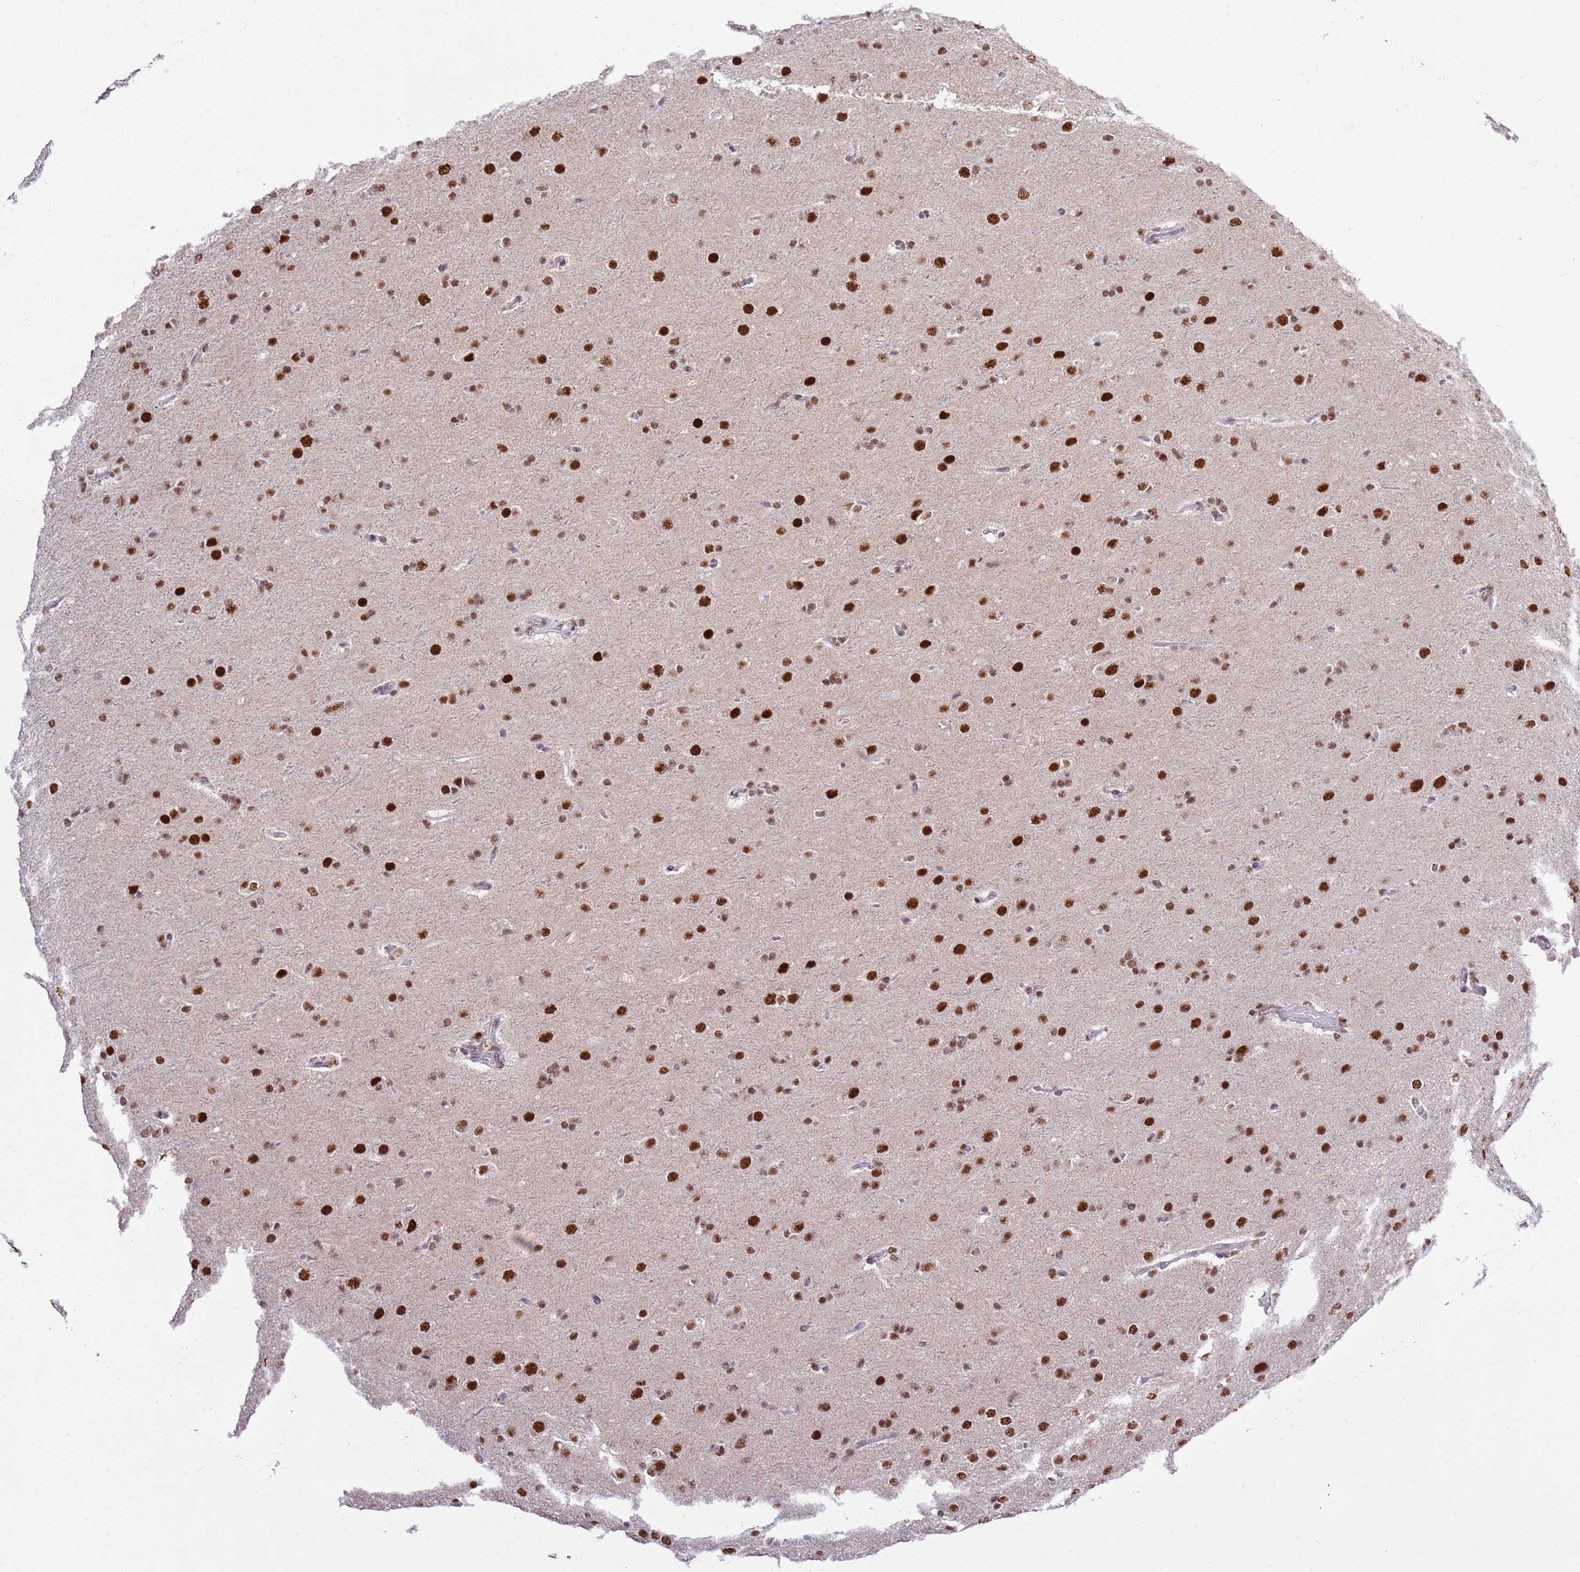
{"staining": {"intensity": "strong", "quantity": ">75%", "location": "nuclear"}, "tissue": "glioma", "cell_type": "Tumor cells", "image_type": "cancer", "snomed": [{"axis": "morphology", "description": "Glioma, malignant, Low grade"}, {"axis": "topography", "description": "Brain"}], "caption": "A histopathology image showing strong nuclear expression in about >75% of tumor cells in glioma, as visualized by brown immunohistochemical staining.", "gene": "AKAP8L", "patient": {"sex": "male", "age": 65}}